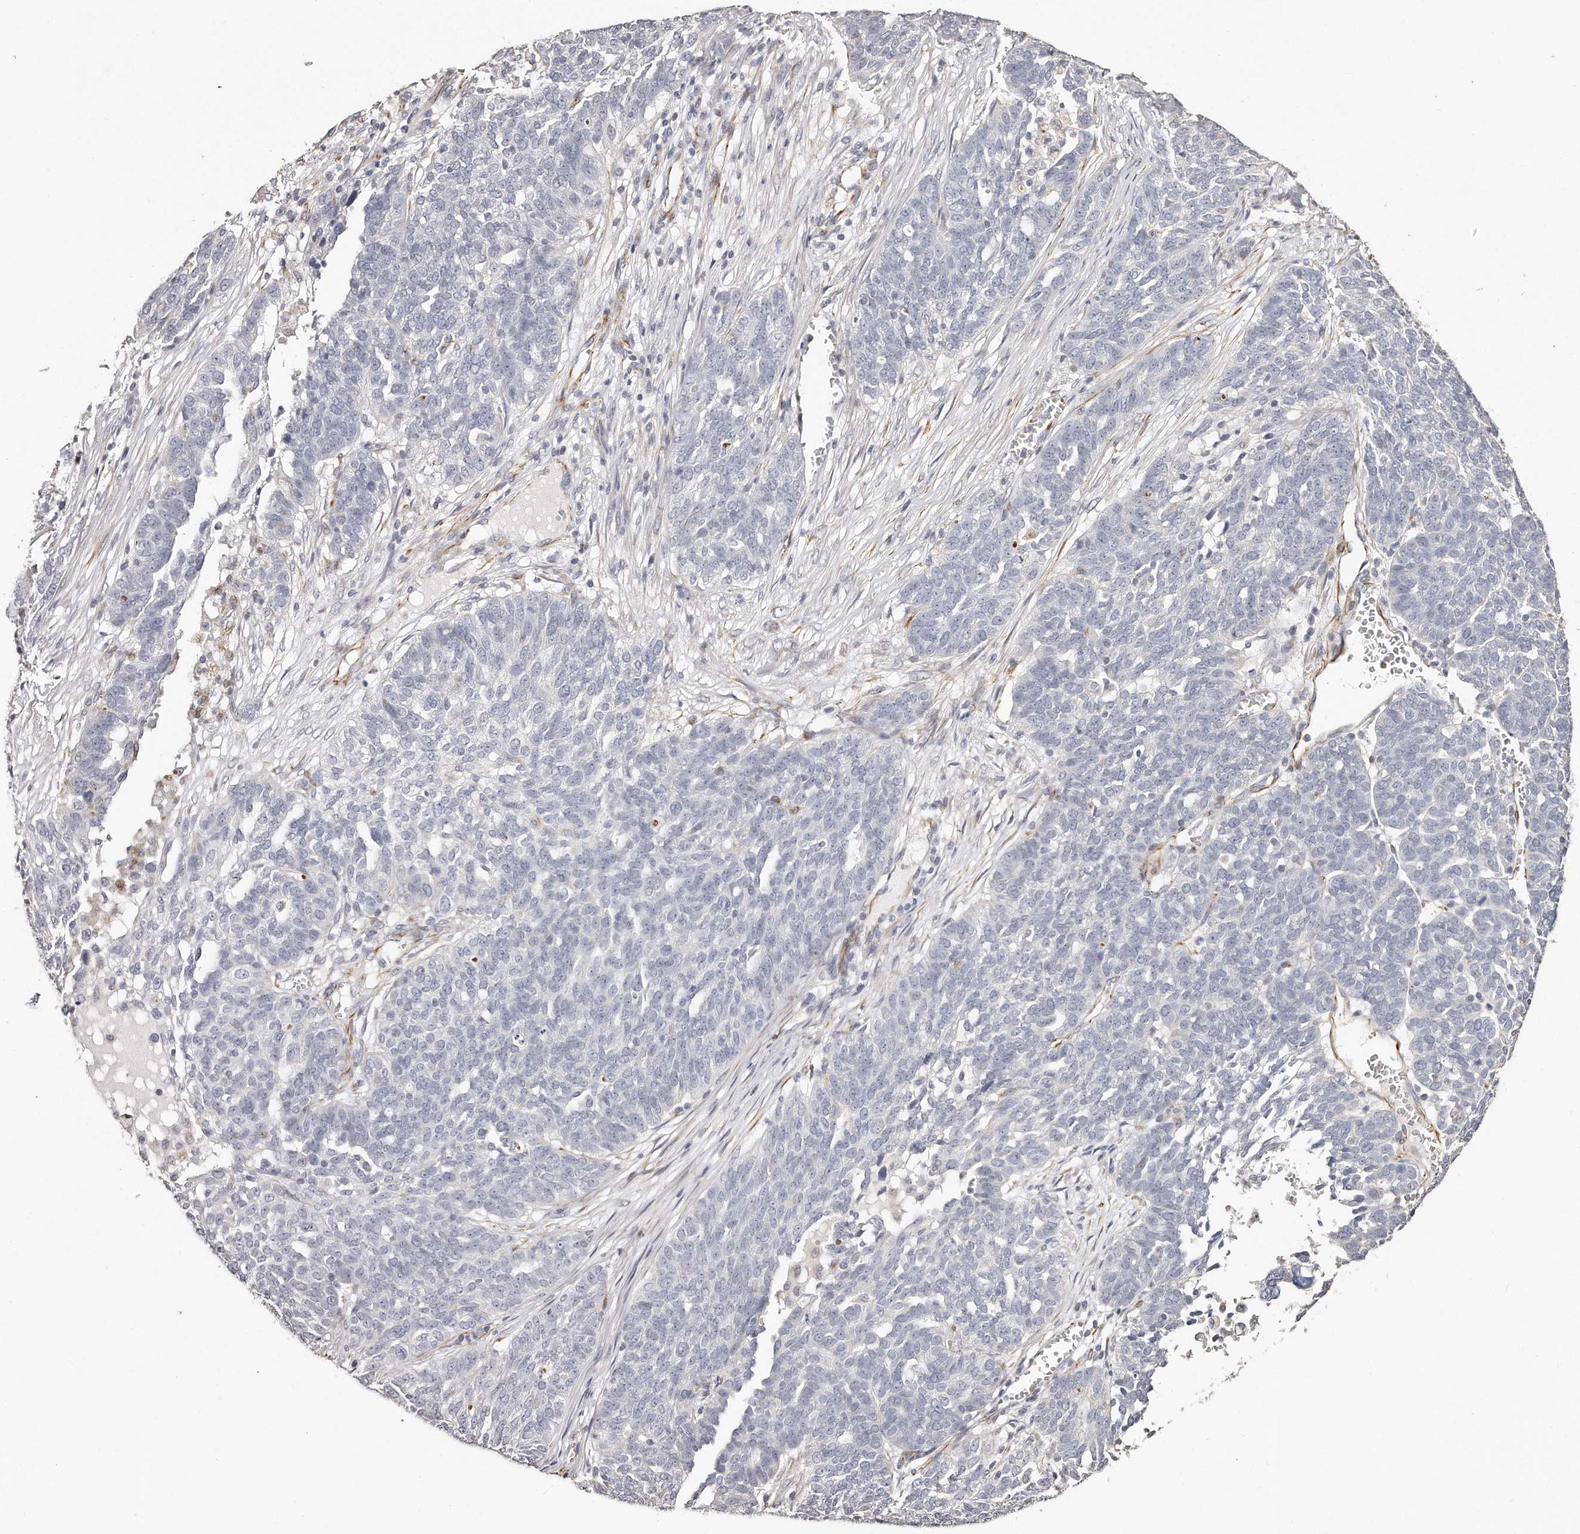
{"staining": {"intensity": "negative", "quantity": "none", "location": "none"}, "tissue": "ovarian cancer", "cell_type": "Tumor cells", "image_type": "cancer", "snomed": [{"axis": "morphology", "description": "Cystadenocarcinoma, serous, NOS"}, {"axis": "topography", "description": "Ovary"}], "caption": "The micrograph exhibits no significant expression in tumor cells of serous cystadenocarcinoma (ovarian). Brightfield microscopy of immunohistochemistry (IHC) stained with DAB (3,3'-diaminobenzidine) (brown) and hematoxylin (blue), captured at high magnification.", "gene": "ZYG11A", "patient": {"sex": "female", "age": 59}}